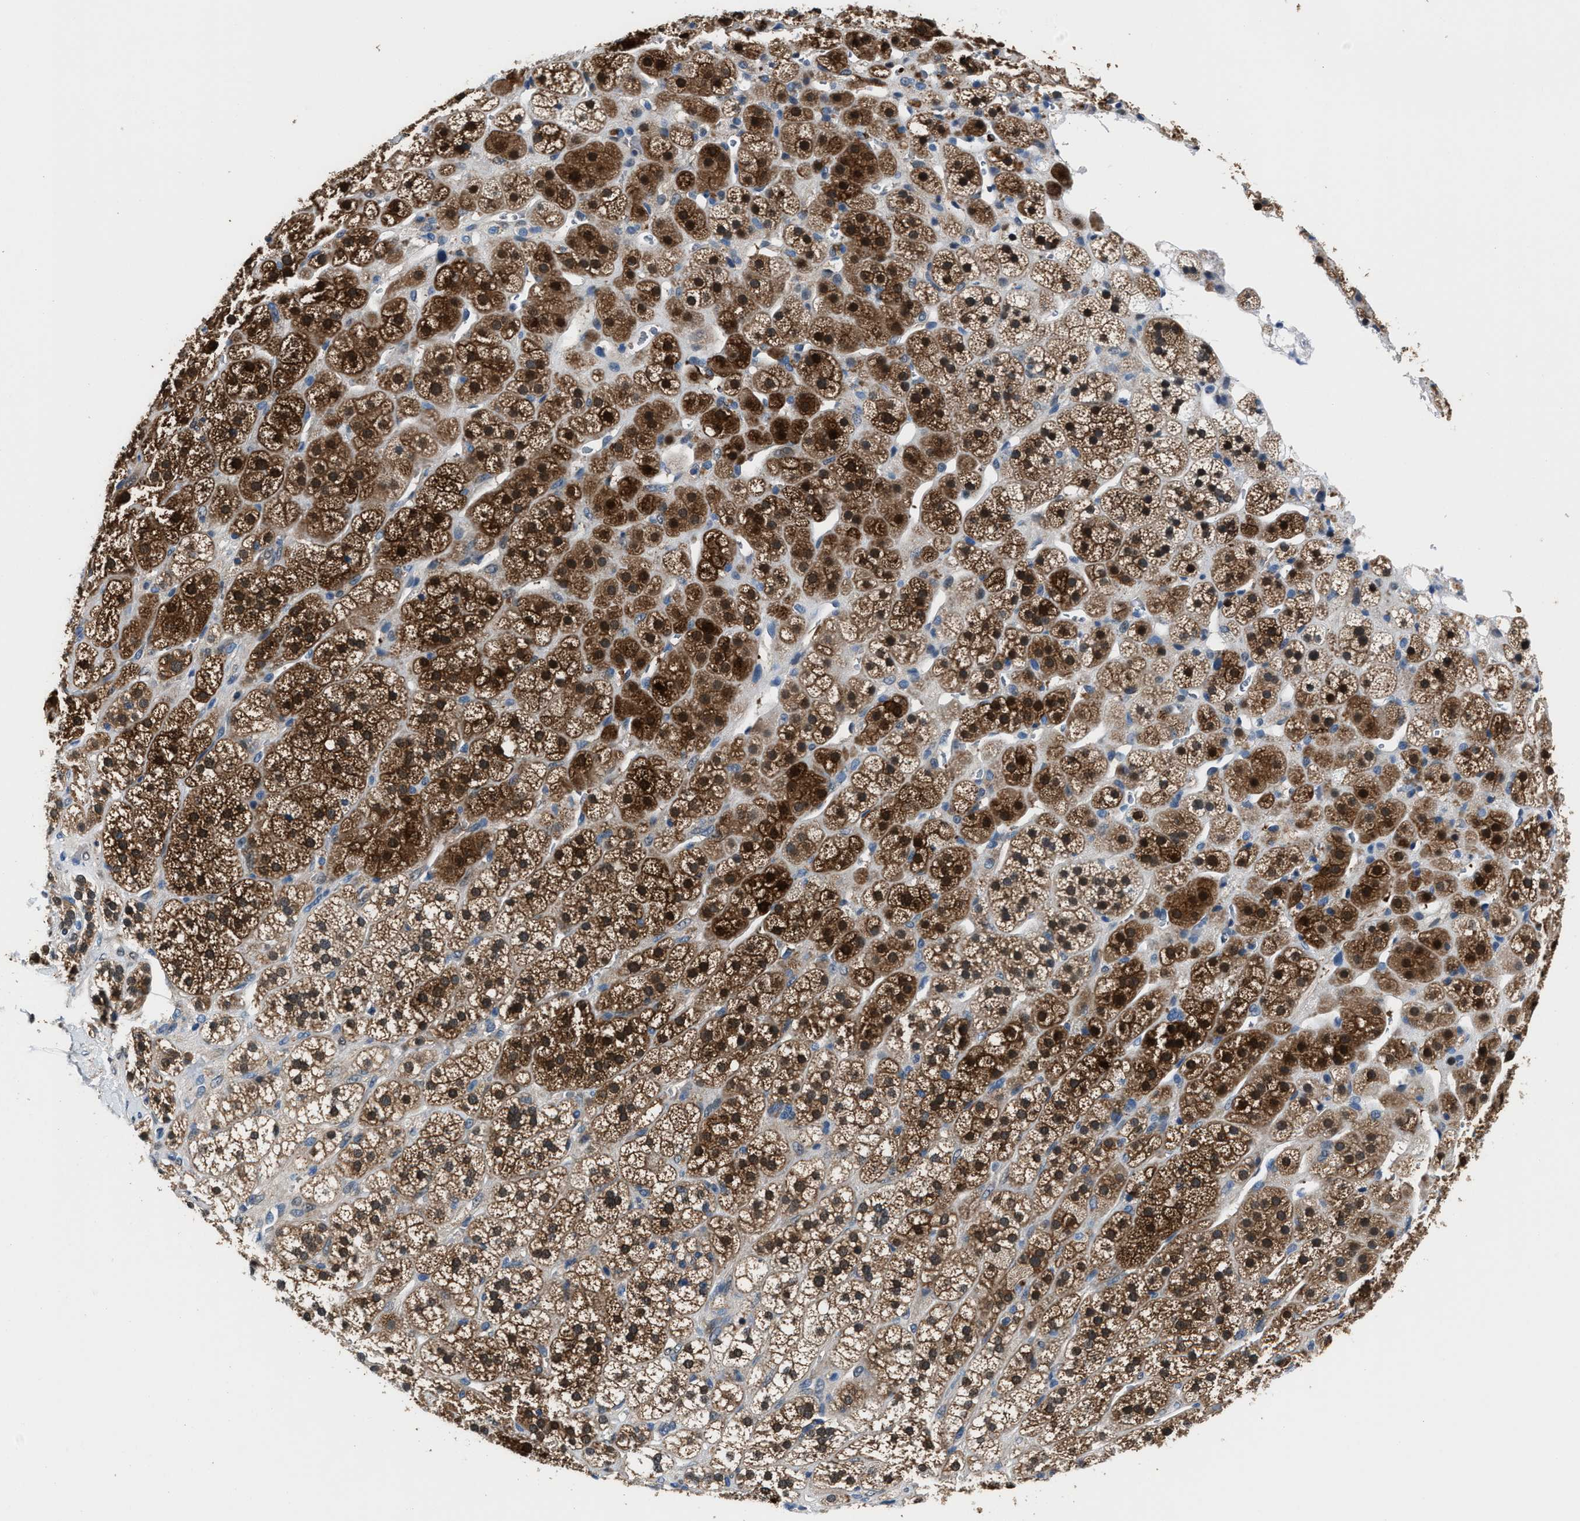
{"staining": {"intensity": "strong", "quantity": "25%-75%", "location": "cytoplasmic/membranous,nuclear"}, "tissue": "adrenal gland", "cell_type": "Glandular cells", "image_type": "normal", "snomed": [{"axis": "morphology", "description": "Normal tissue, NOS"}, {"axis": "topography", "description": "Adrenal gland"}], "caption": "DAB (3,3'-diaminobenzidine) immunohistochemical staining of benign human adrenal gland demonstrates strong cytoplasmic/membranous,nuclear protein expression in approximately 25%-75% of glandular cells.", "gene": "PPA1", "patient": {"sex": "male", "age": 56}}